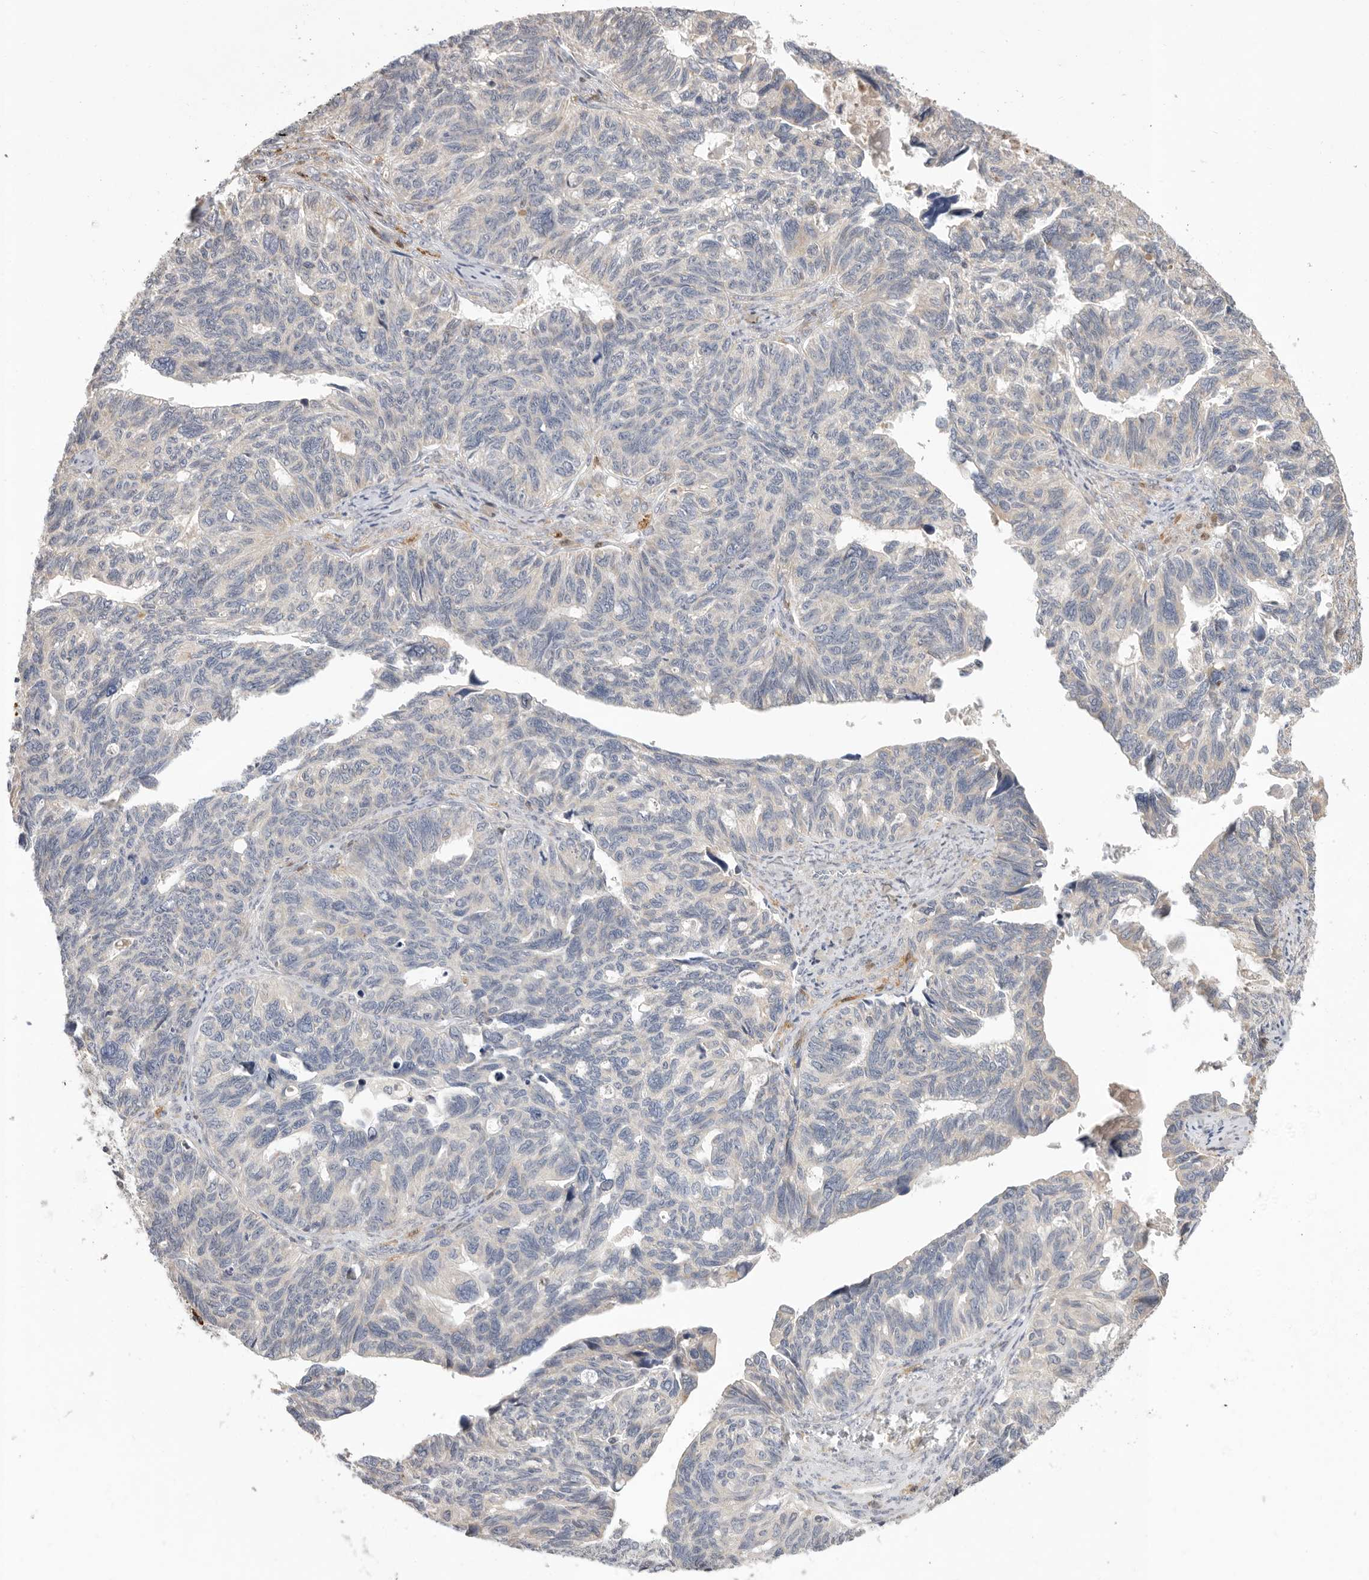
{"staining": {"intensity": "negative", "quantity": "none", "location": "none"}, "tissue": "ovarian cancer", "cell_type": "Tumor cells", "image_type": "cancer", "snomed": [{"axis": "morphology", "description": "Cystadenocarcinoma, serous, NOS"}, {"axis": "topography", "description": "Ovary"}], "caption": "Immunohistochemistry photomicrograph of human ovarian cancer stained for a protein (brown), which exhibits no positivity in tumor cells.", "gene": "USH1C", "patient": {"sex": "female", "age": 79}}